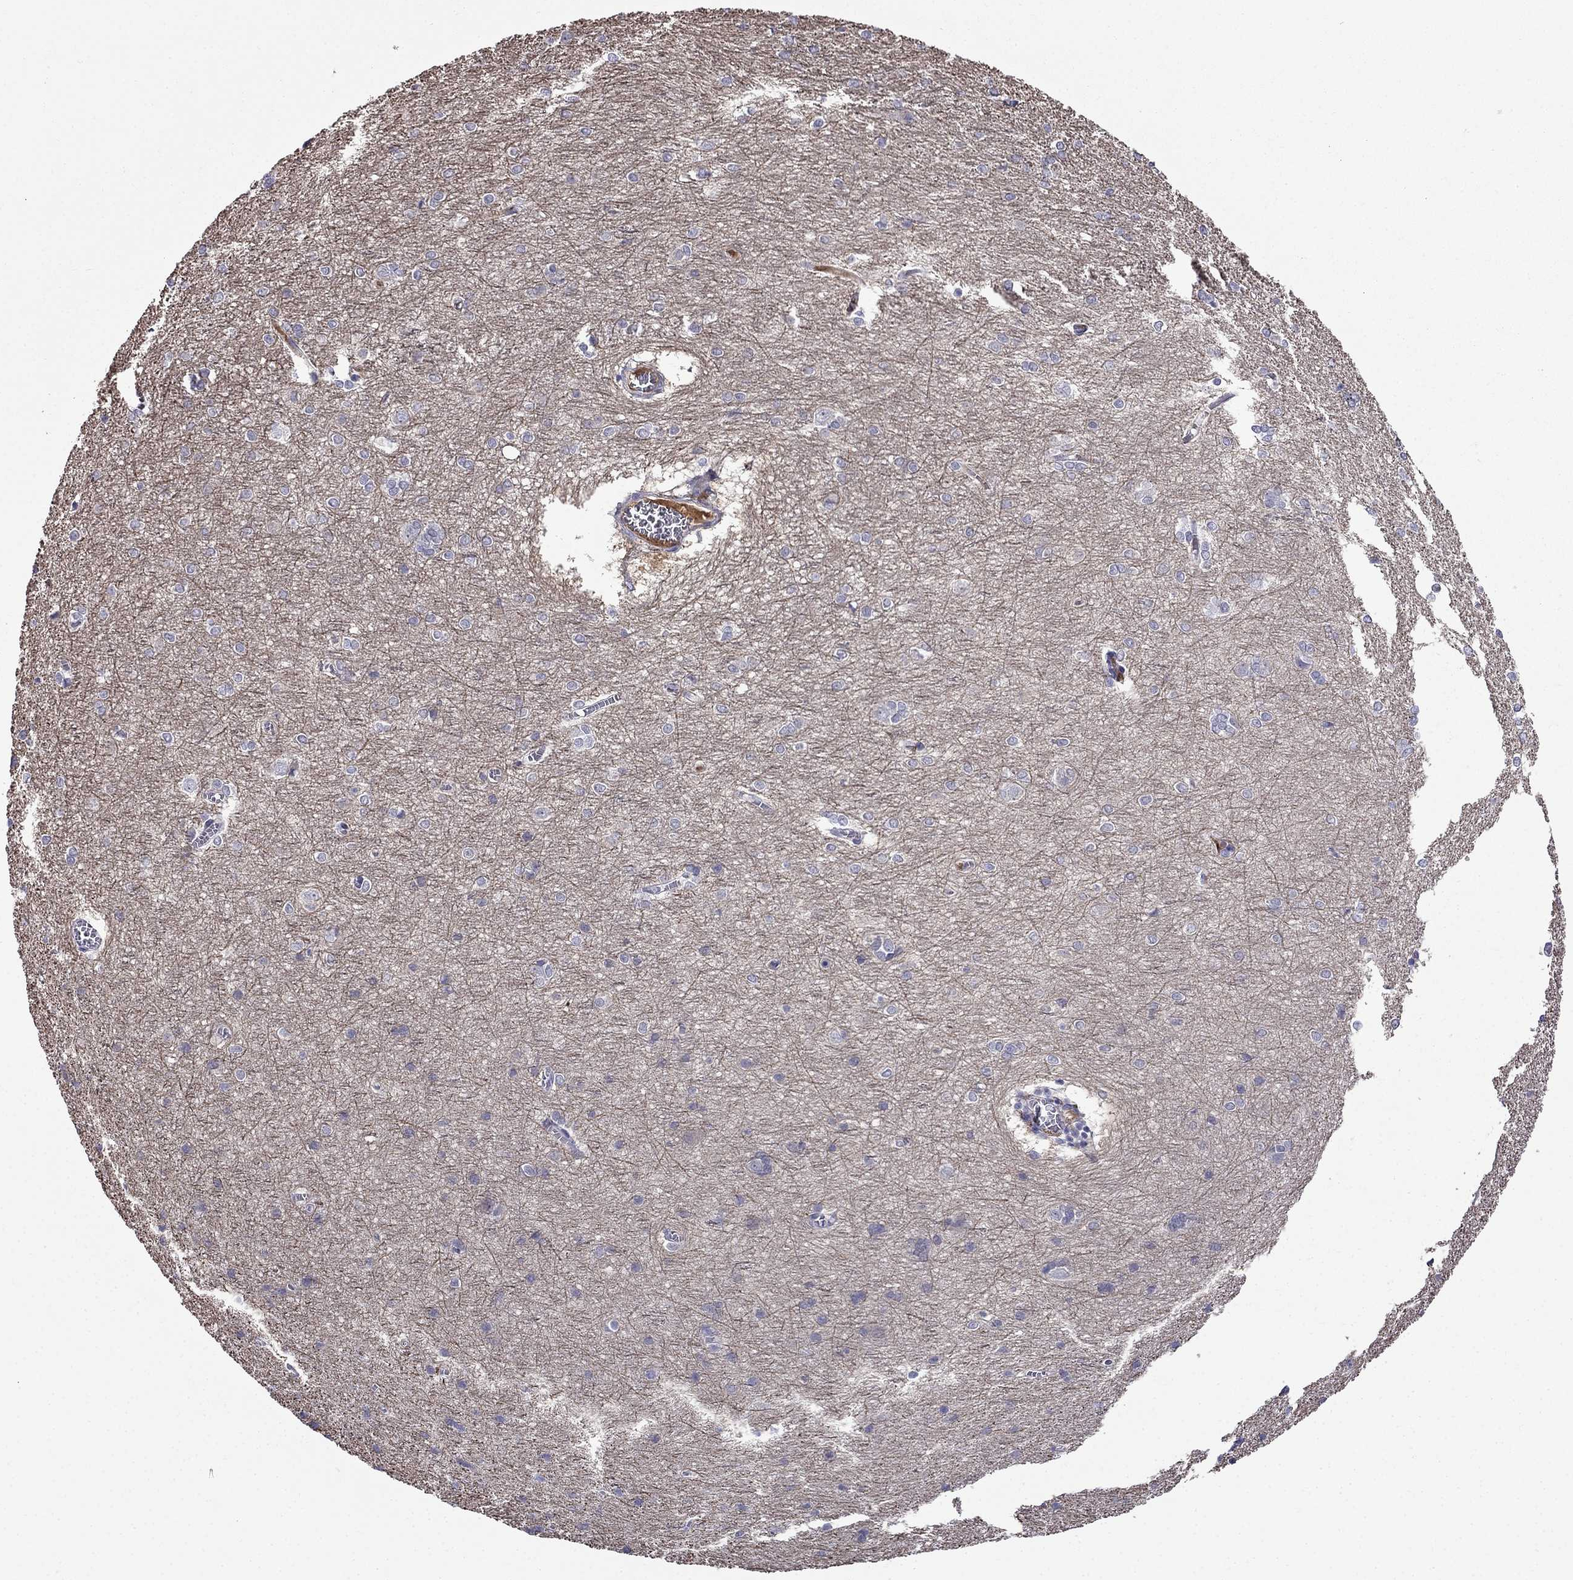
{"staining": {"intensity": "negative", "quantity": "none", "location": "none"}, "tissue": "cerebral cortex", "cell_type": "Endothelial cells", "image_type": "normal", "snomed": [{"axis": "morphology", "description": "Normal tissue, NOS"}, {"axis": "topography", "description": "Cerebral cortex"}], "caption": "Immunohistochemistry (IHC) photomicrograph of benign cerebral cortex: human cerebral cortex stained with DAB demonstrates no significant protein positivity in endothelial cells. (DAB (3,3'-diaminobenzidine) IHC visualized using brightfield microscopy, high magnification).", "gene": "PI16", "patient": {"sex": "male", "age": 37}}